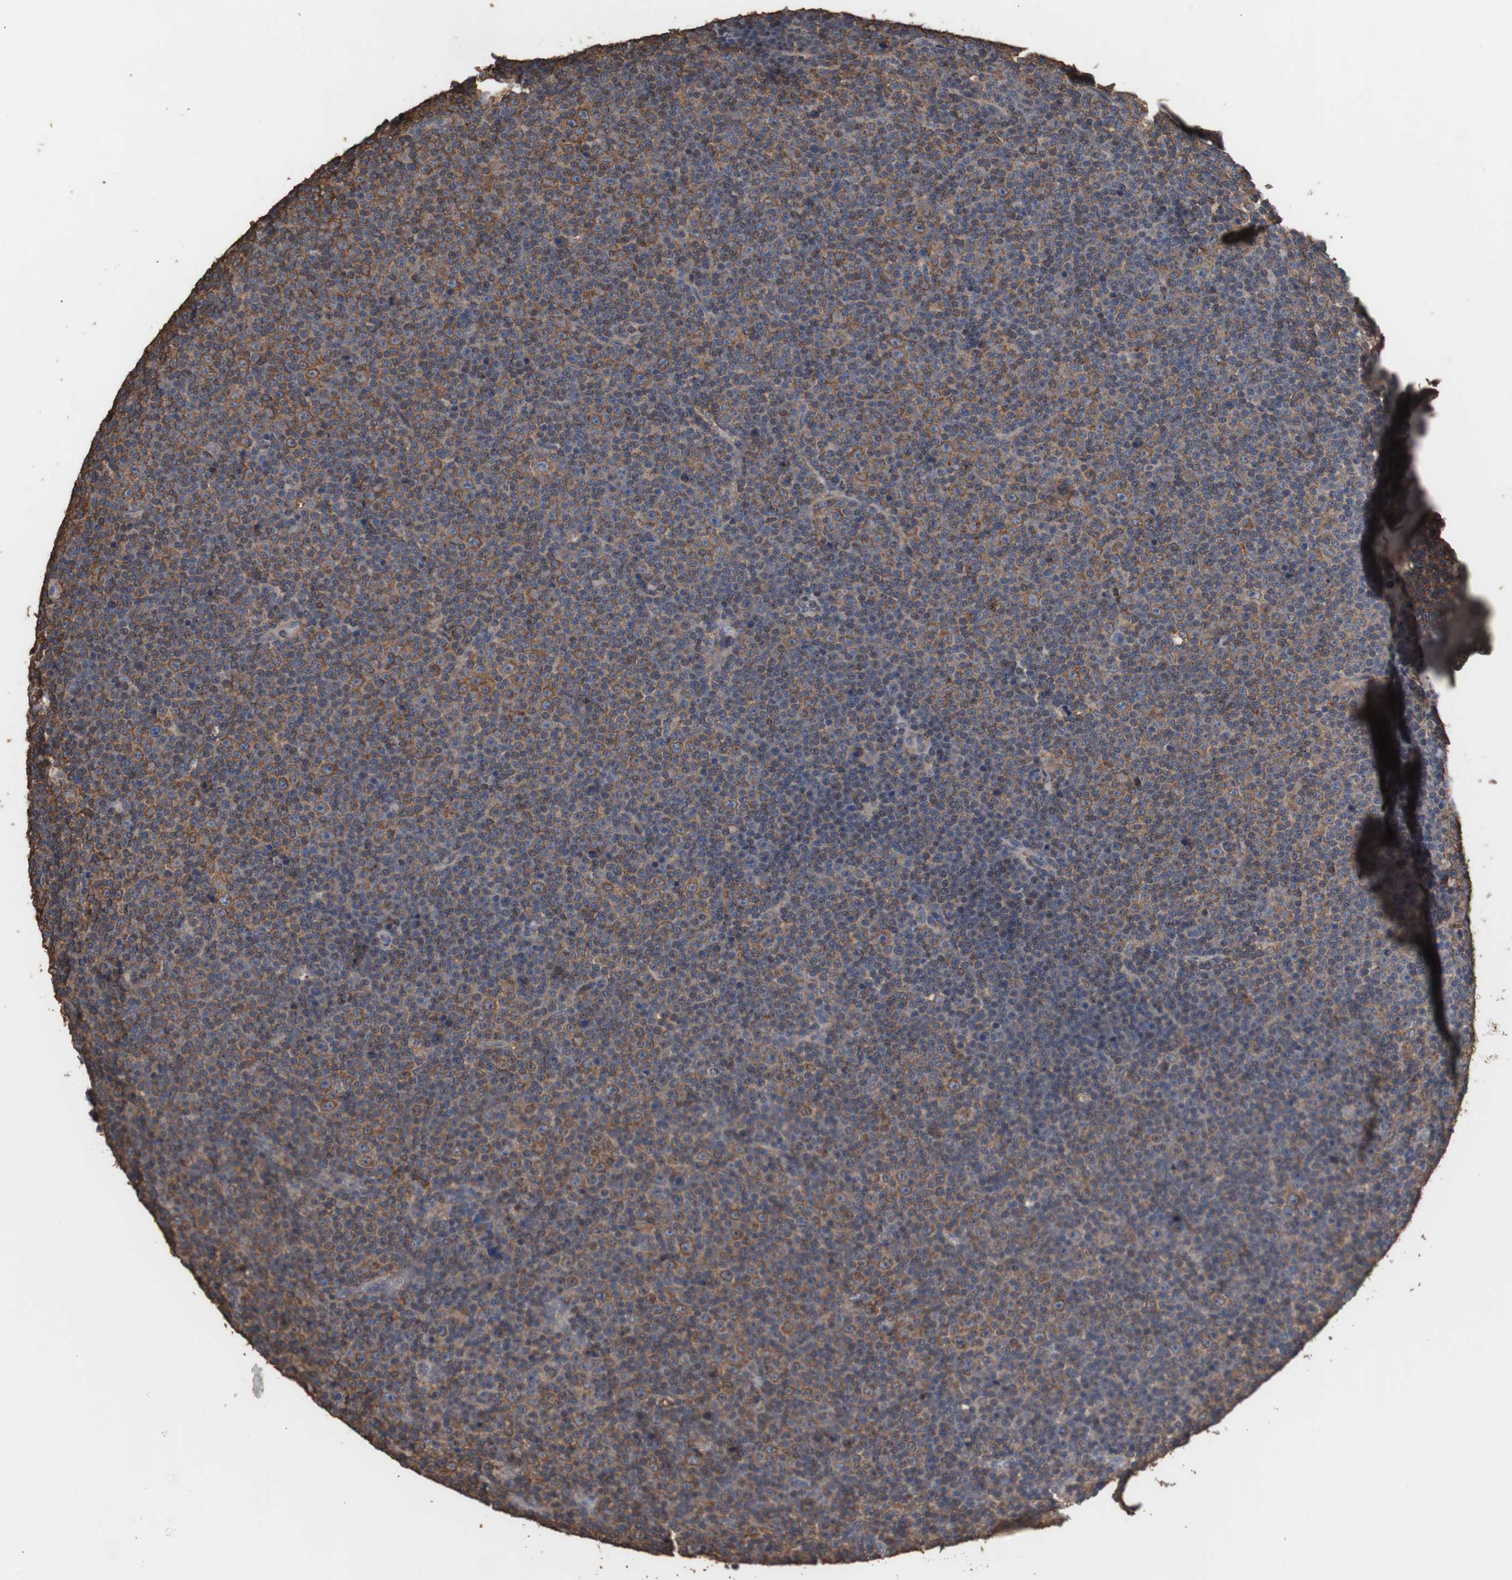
{"staining": {"intensity": "moderate", "quantity": "<25%", "location": "cytoplasmic/membranous"}, "tissue": "lymphoma", "cell_type": "Tumor cells", "image_type": "cancer", "snomed": [{"axis": "morphology", "description": "Malignant lymphoma, non-Hodgkin's type, Low grade"}, {"axis": "topography", "description": "Lymph node"}], "caption": "Tumor cells reveal low levels of moderate cytoplasmic/membranous expression in about <25% of cells in human lymphoma. (IHC, brightfield microscopy, high magnification).", "gene": "COL6A2", "patient": {"sex": "female", "age": 67}}